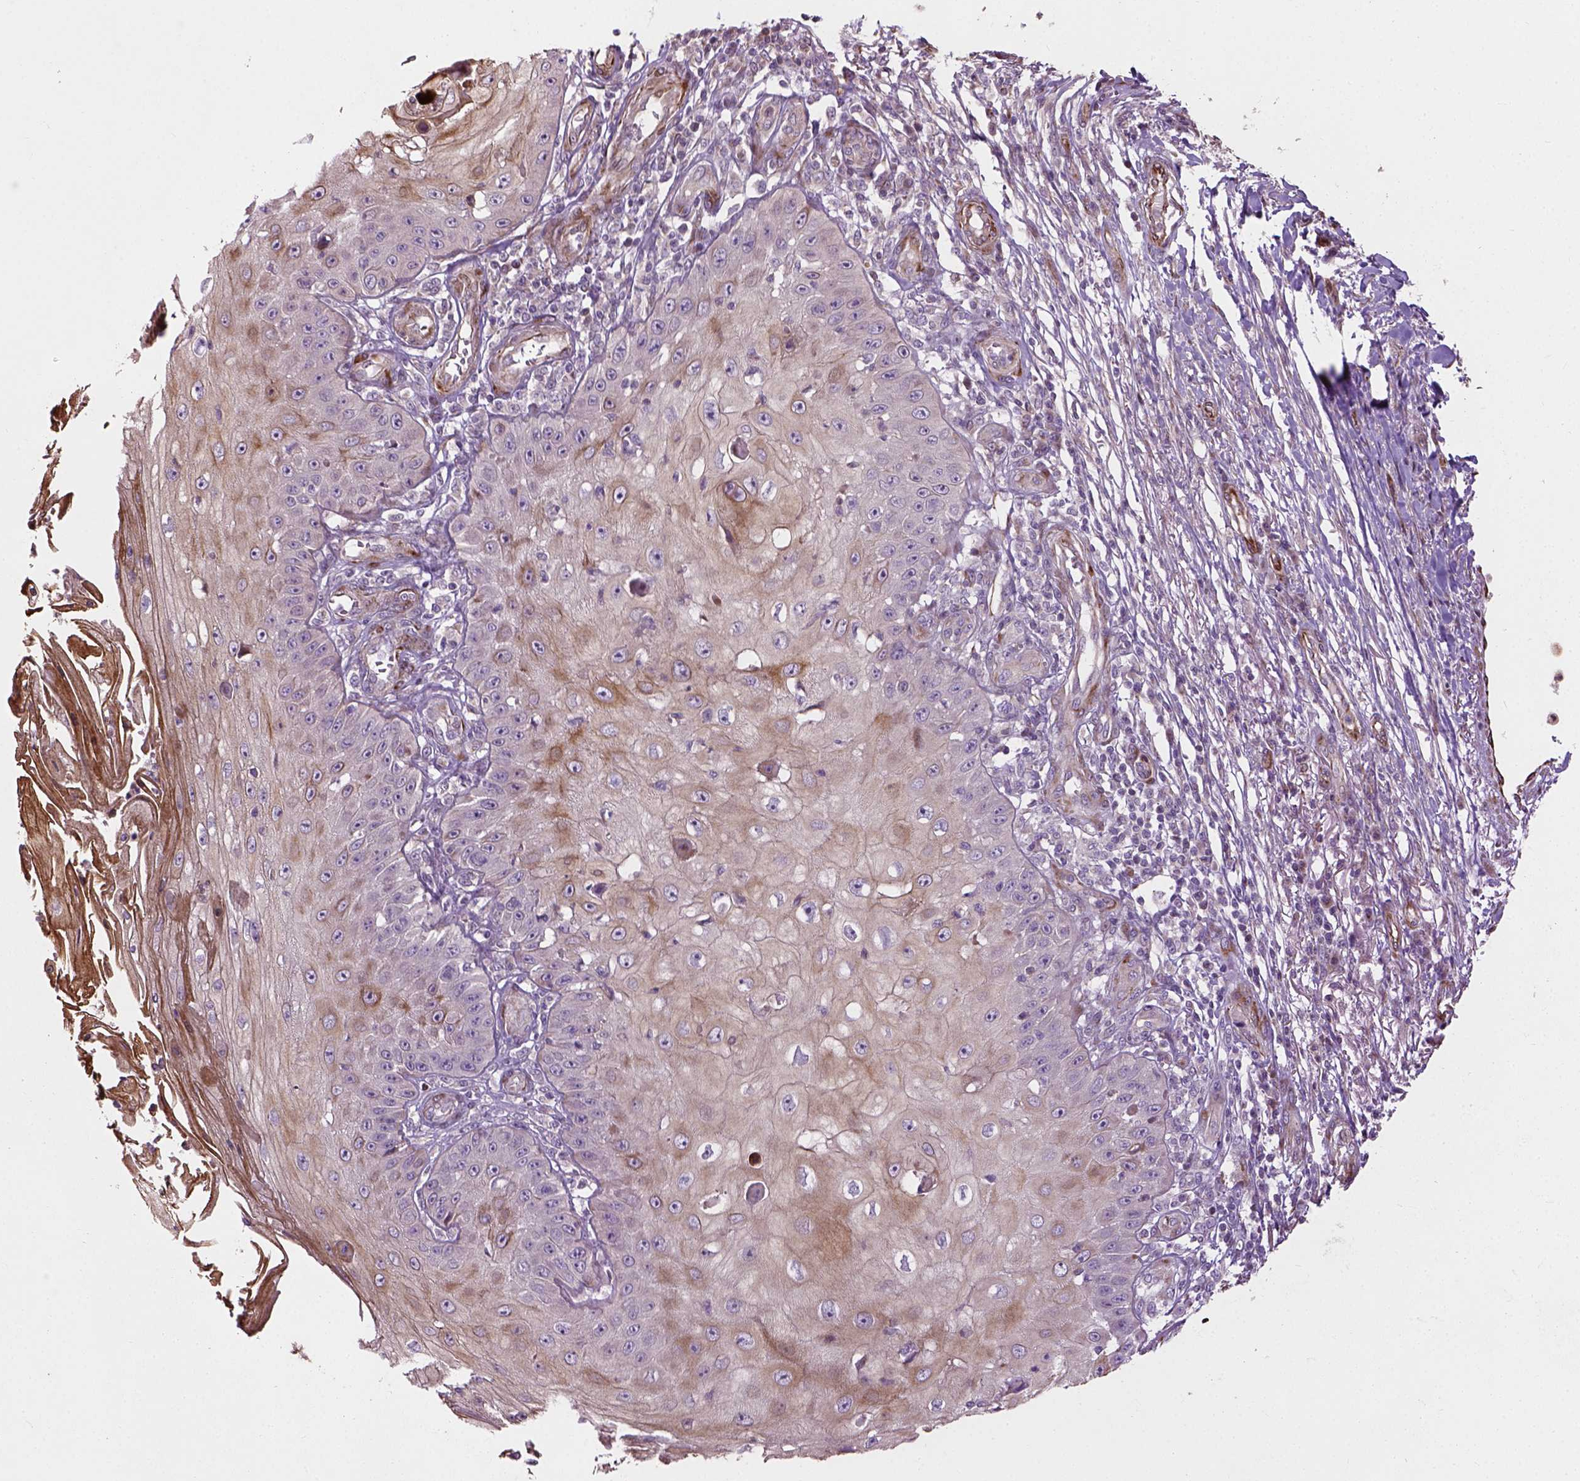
{"staining": {"intensity": "moderate", "quantity": "25%-75%", "location": "cytoplasmic/membranous"}, "tissue": "skin cancer", "cell_type": "Tumor cells", "image_type": "cancer", "snomed": [{"axis": "morphology", "description": "Squamous cell carcinoma, NOS"}, {"axis": "topography", "description": "Skin"}], "caption": "Protein expression analysis of skin cancer shows moderate cytoplasmic/membranous staining in about 25%-75% of tumor cells. (DAB IHC with brightfield microscopy, high magnification).", "gene": "PKP3", "patient": {"sex": "male", "age": 70}}